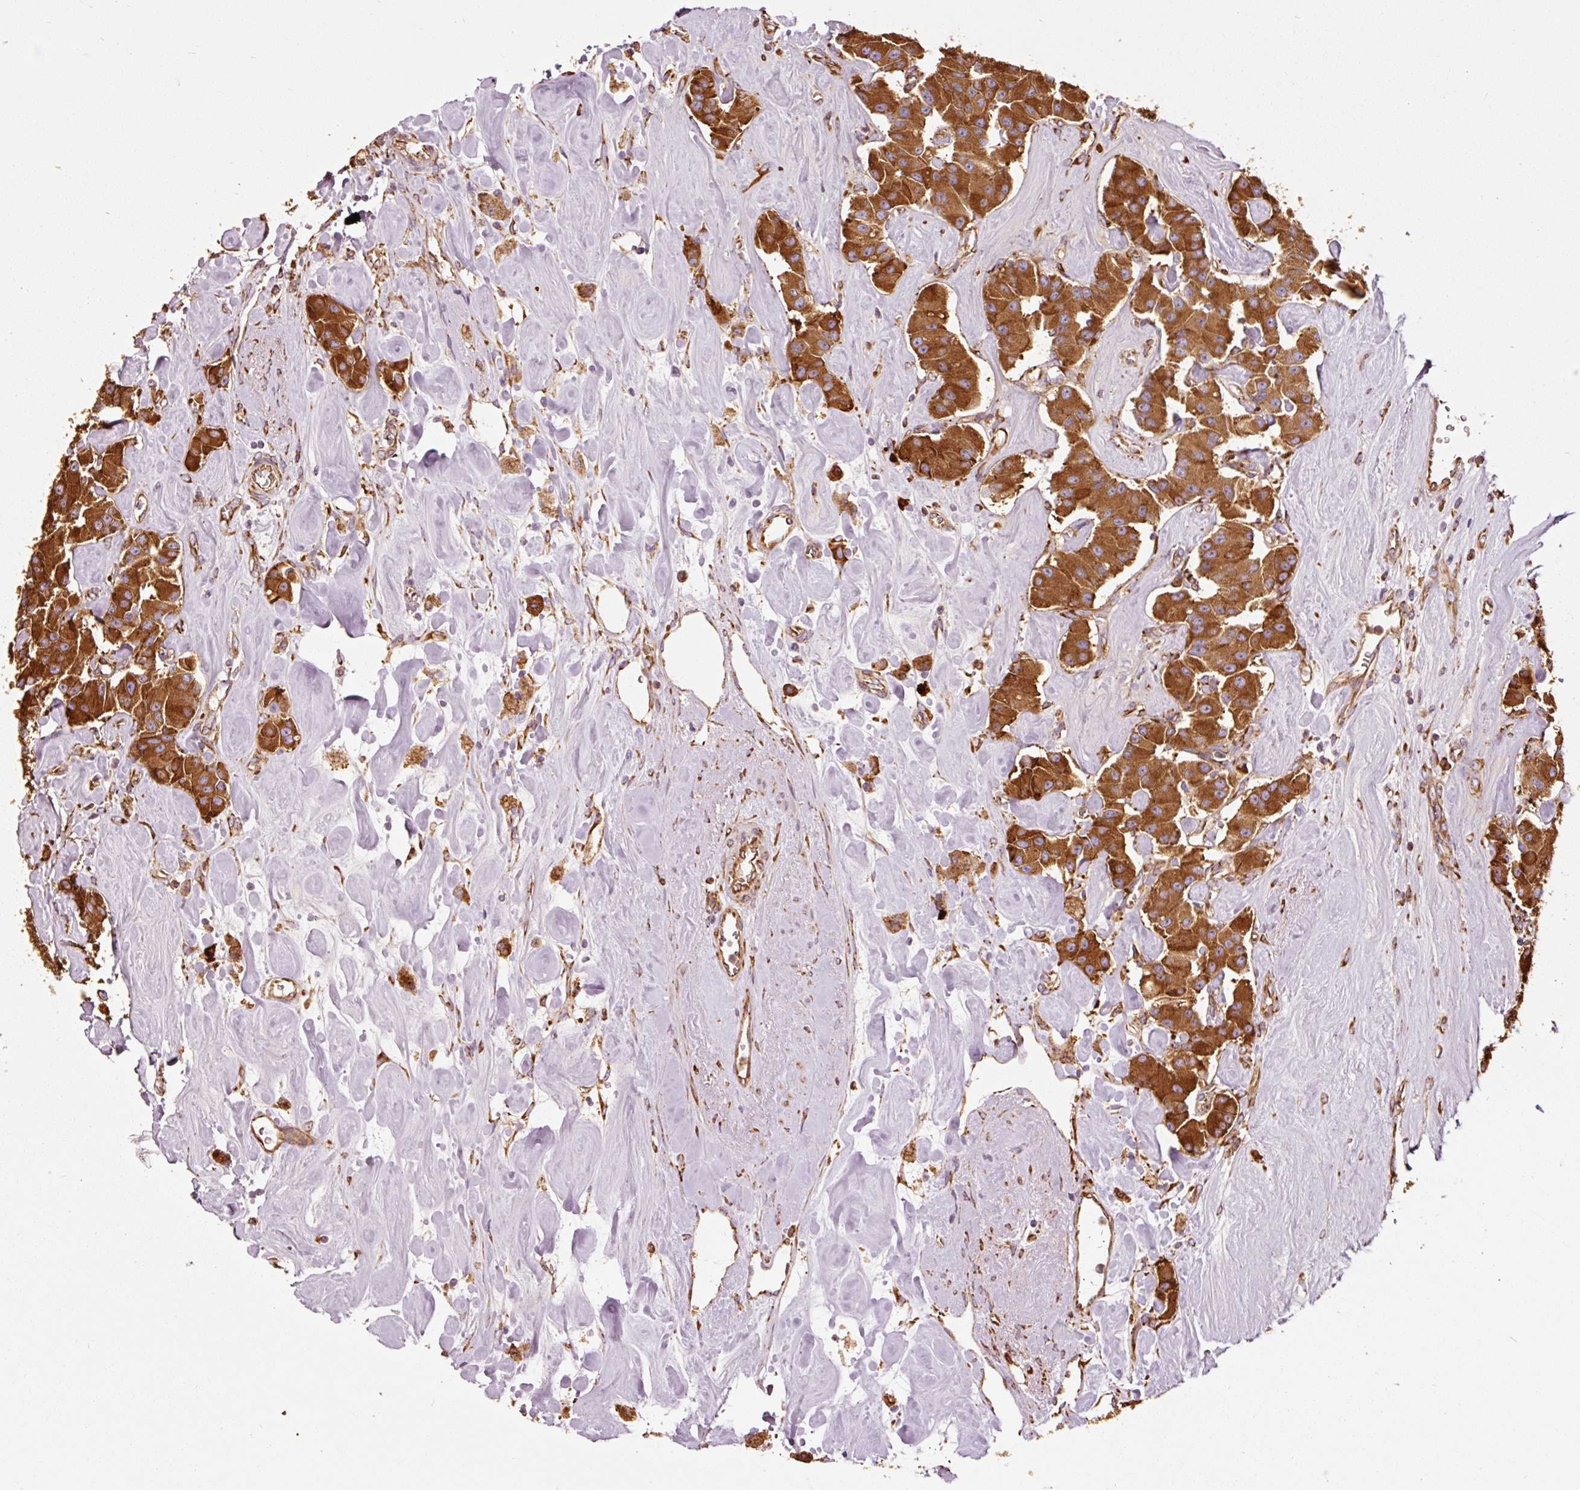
{"staining": {"intensity": "strong", "quantity": ">75%", "location": "cytoplasmic/membranous"}, "tissue": "carcinoid", "cell_type": "Tumor cells", "image_type": "cancer", "snomed": [{"axis": "morphology", "description": "Carcinoid, malignant, NOS"}, {"axis": "topography", "description": "Pancreas"}], "caption": "Carcinoid (malignant) stained with a protein marker exhibits strong staining in tumor cells.", "gene": "KLC1", "patient": {"sex": "male", "age": 41}}